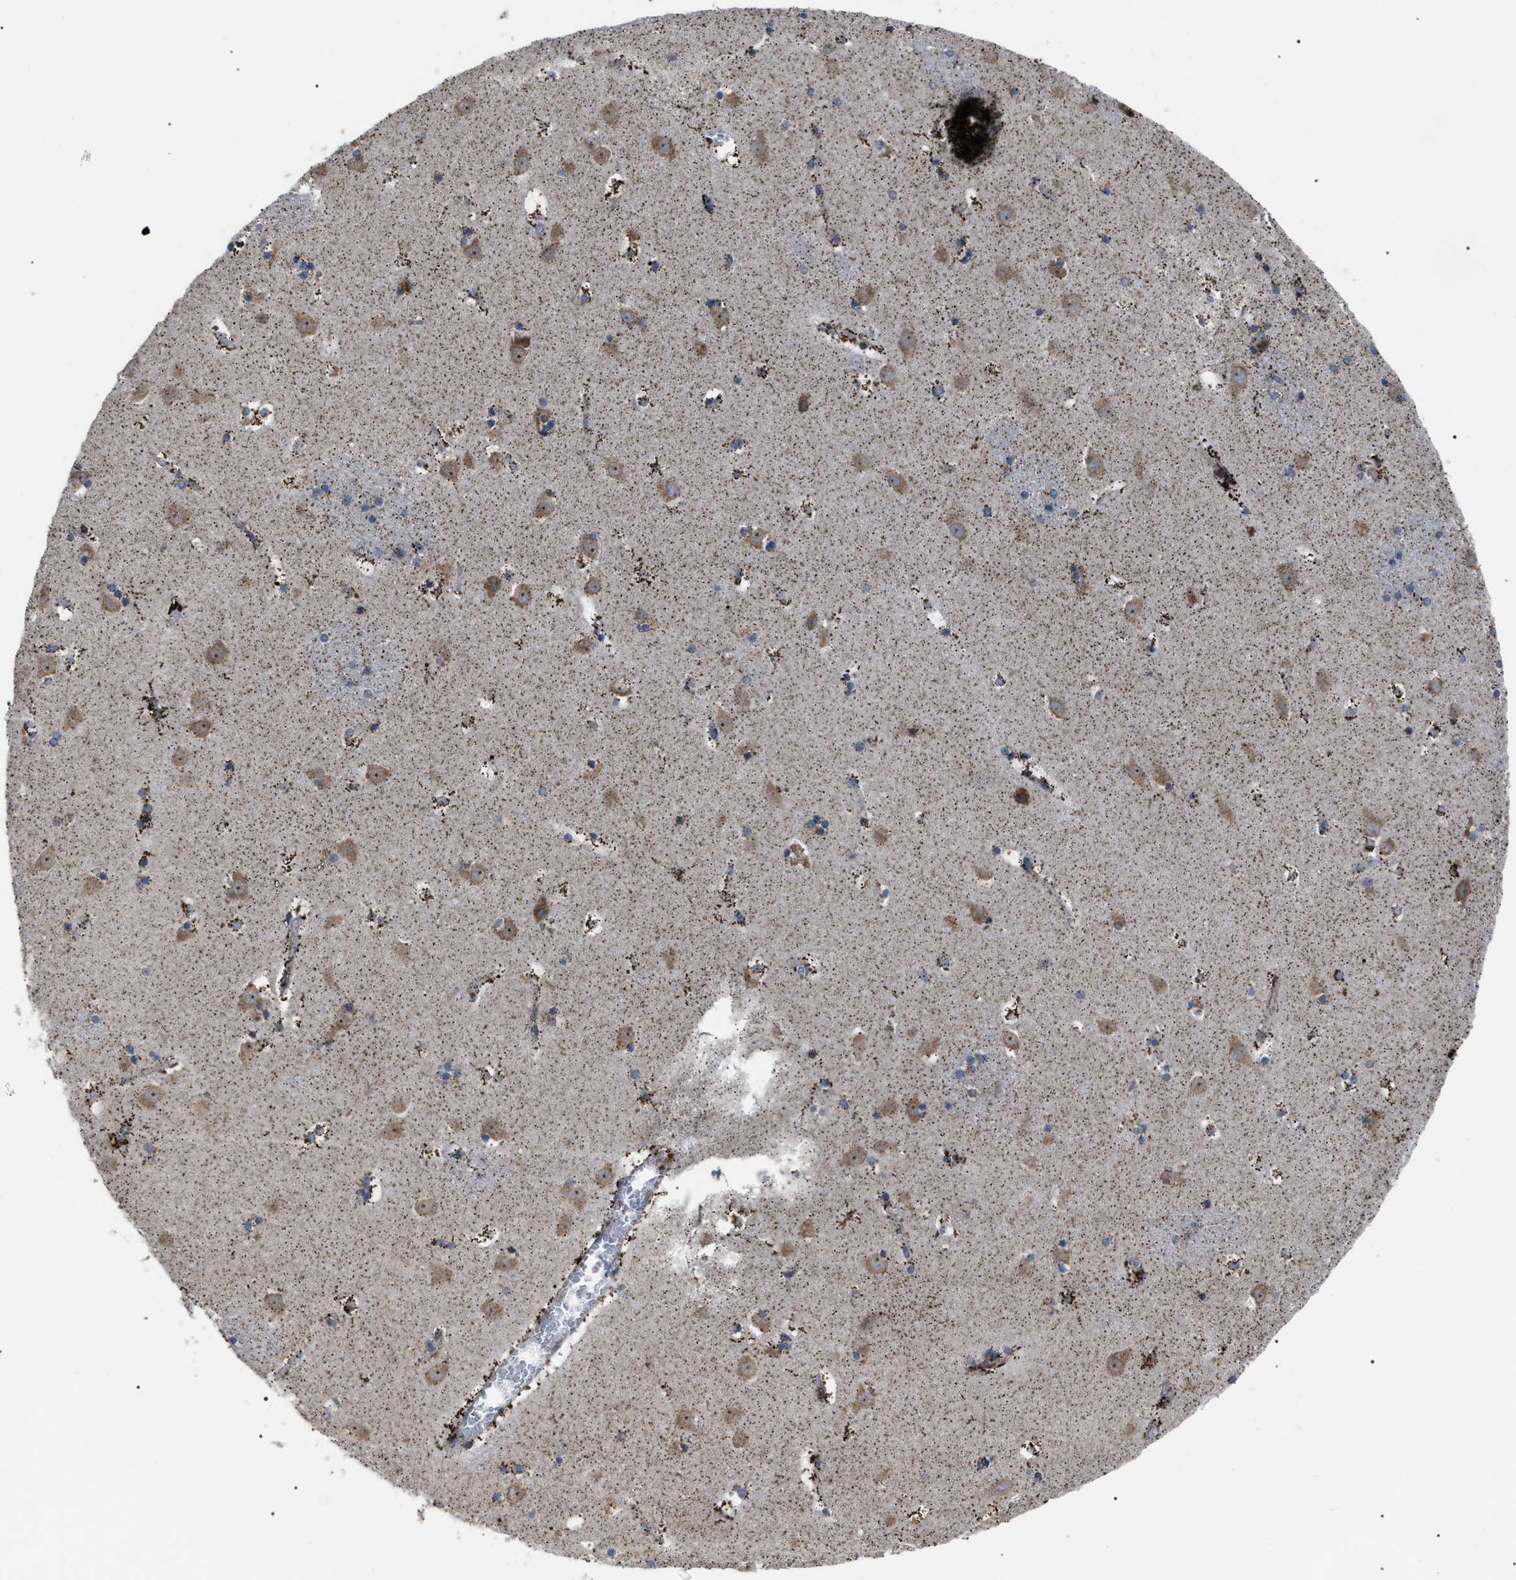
{"staining": {"intensity": "moderate", "quantity": "25%-75%", "location": "cytoplasmic/membranous"}, "tissue": "caudate", "cell_type": "Glial cells", "image_type": "normal", "snomed": [{"axis": "morphology", "description": "Normal tissue, NOS"}, {"axis": "topography", "description": "Lateral ventricle wall"}], "caption": "Protein expression analysis of normal caudate reveals moderate cytoplasmic/membranous expression in about 25%-75% of glial cells. The staining was performed using DAB to visualize the protein expression in brown, while the nuclei were stained in blue with hematoxylin (Magnification: 20x).", "gene": "AGO2", "patient": {"sex": "male", "age": 45}}